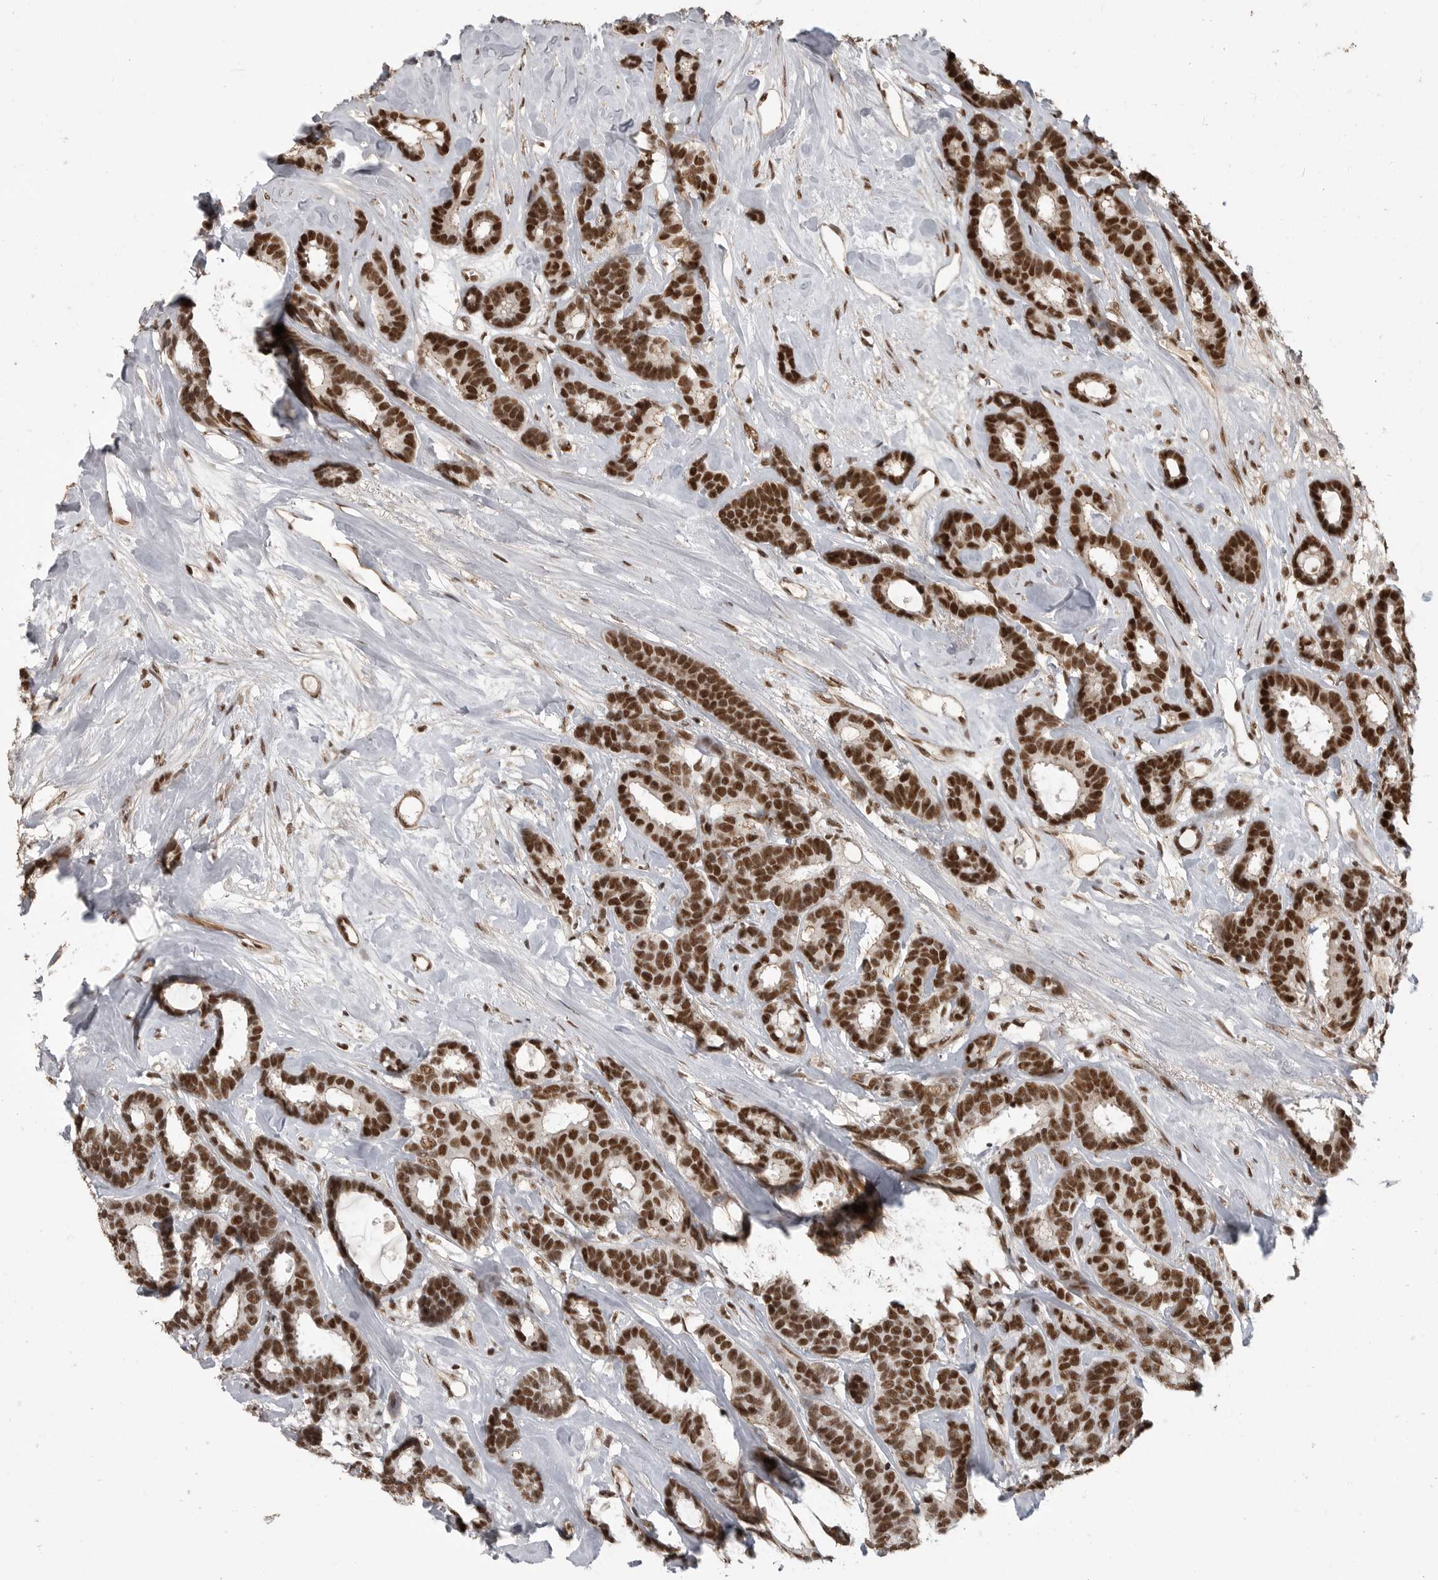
{"staining": {"intensity": "strong", "quantity": ">75%", "location": "nuclear"}, "tissue": "breast cancer", "cell_type": "Tumor cells", "image_type": "cancer", "snomed": [{"axis": "morphology", "description": "Duct carcinoma"}, {"axis": "topography", "description": "Breast"}], "caption": "The micrograph displays a brown stain indicating the presence of a protein in the nuclear of tumor cells in breast invasive ductal carcinoma. The staining is performed using DAB brown chromogen to label protein expression. The nuclei are counter-stained blue using hematoxylin.", "gene": "CBLL1", "patient": {"sex": "female", "age": 87}}